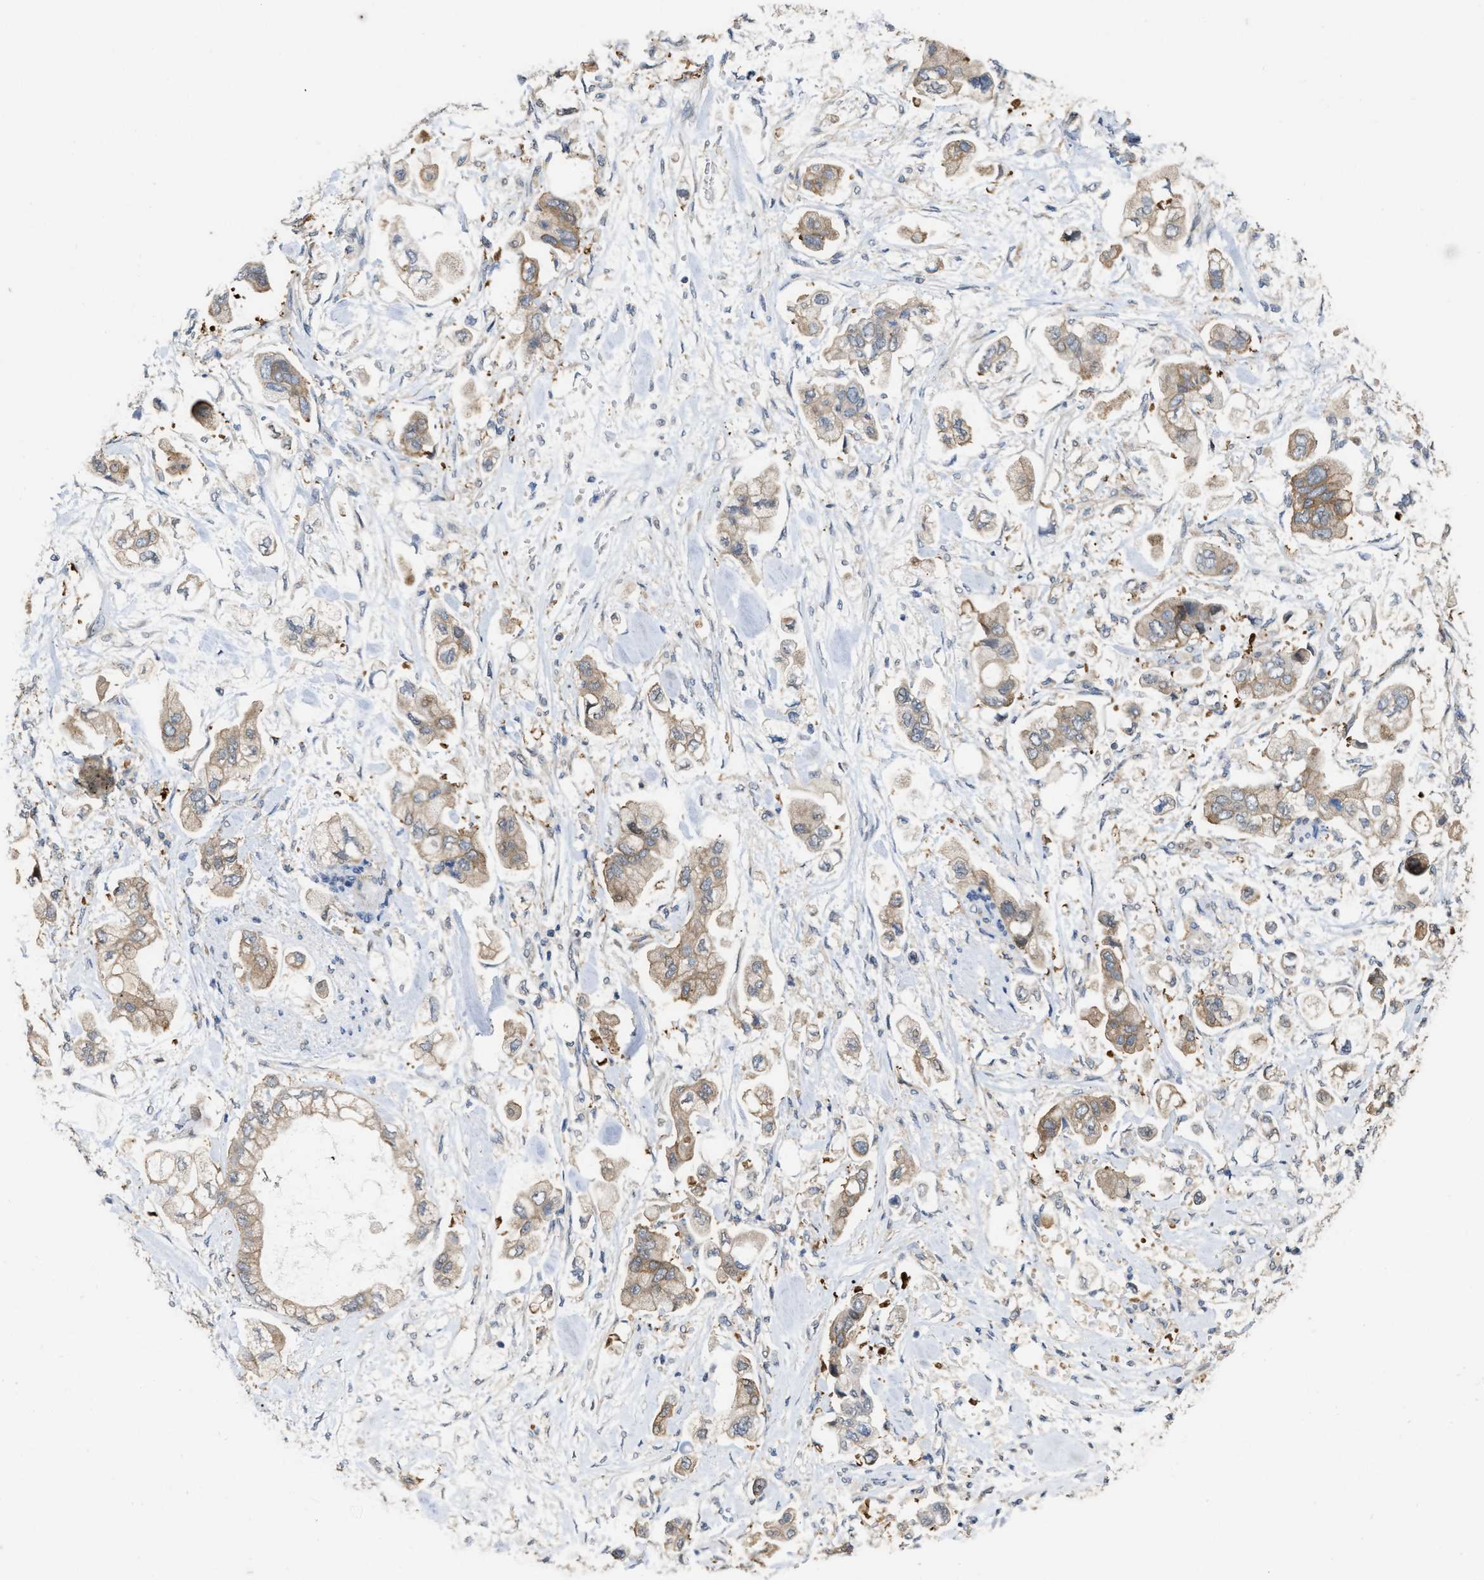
{"staining": {"intensity": "weak", "quantity": ">75%", "location": "cytoplasmic/membranous"}, "tissue": "stomach cancer", "cell_type": "Tumor cells", "image_type": "cancer", "snomed": [{"axis": "morphology", "description": "Adenocarcinoma, NOS"}, {"axis": "topography", "description": "Stomach"}], "caption": "Tumor cells exhibit weak cytoplasmic/membranous expression in approximately >75% of cells in adenocarcinoma (stomach). (DAB = brown stain, brightfield microscopy at high magnification).", "gene": "CSNK1A1", "patient": {"sex": "male", "age": 62}}